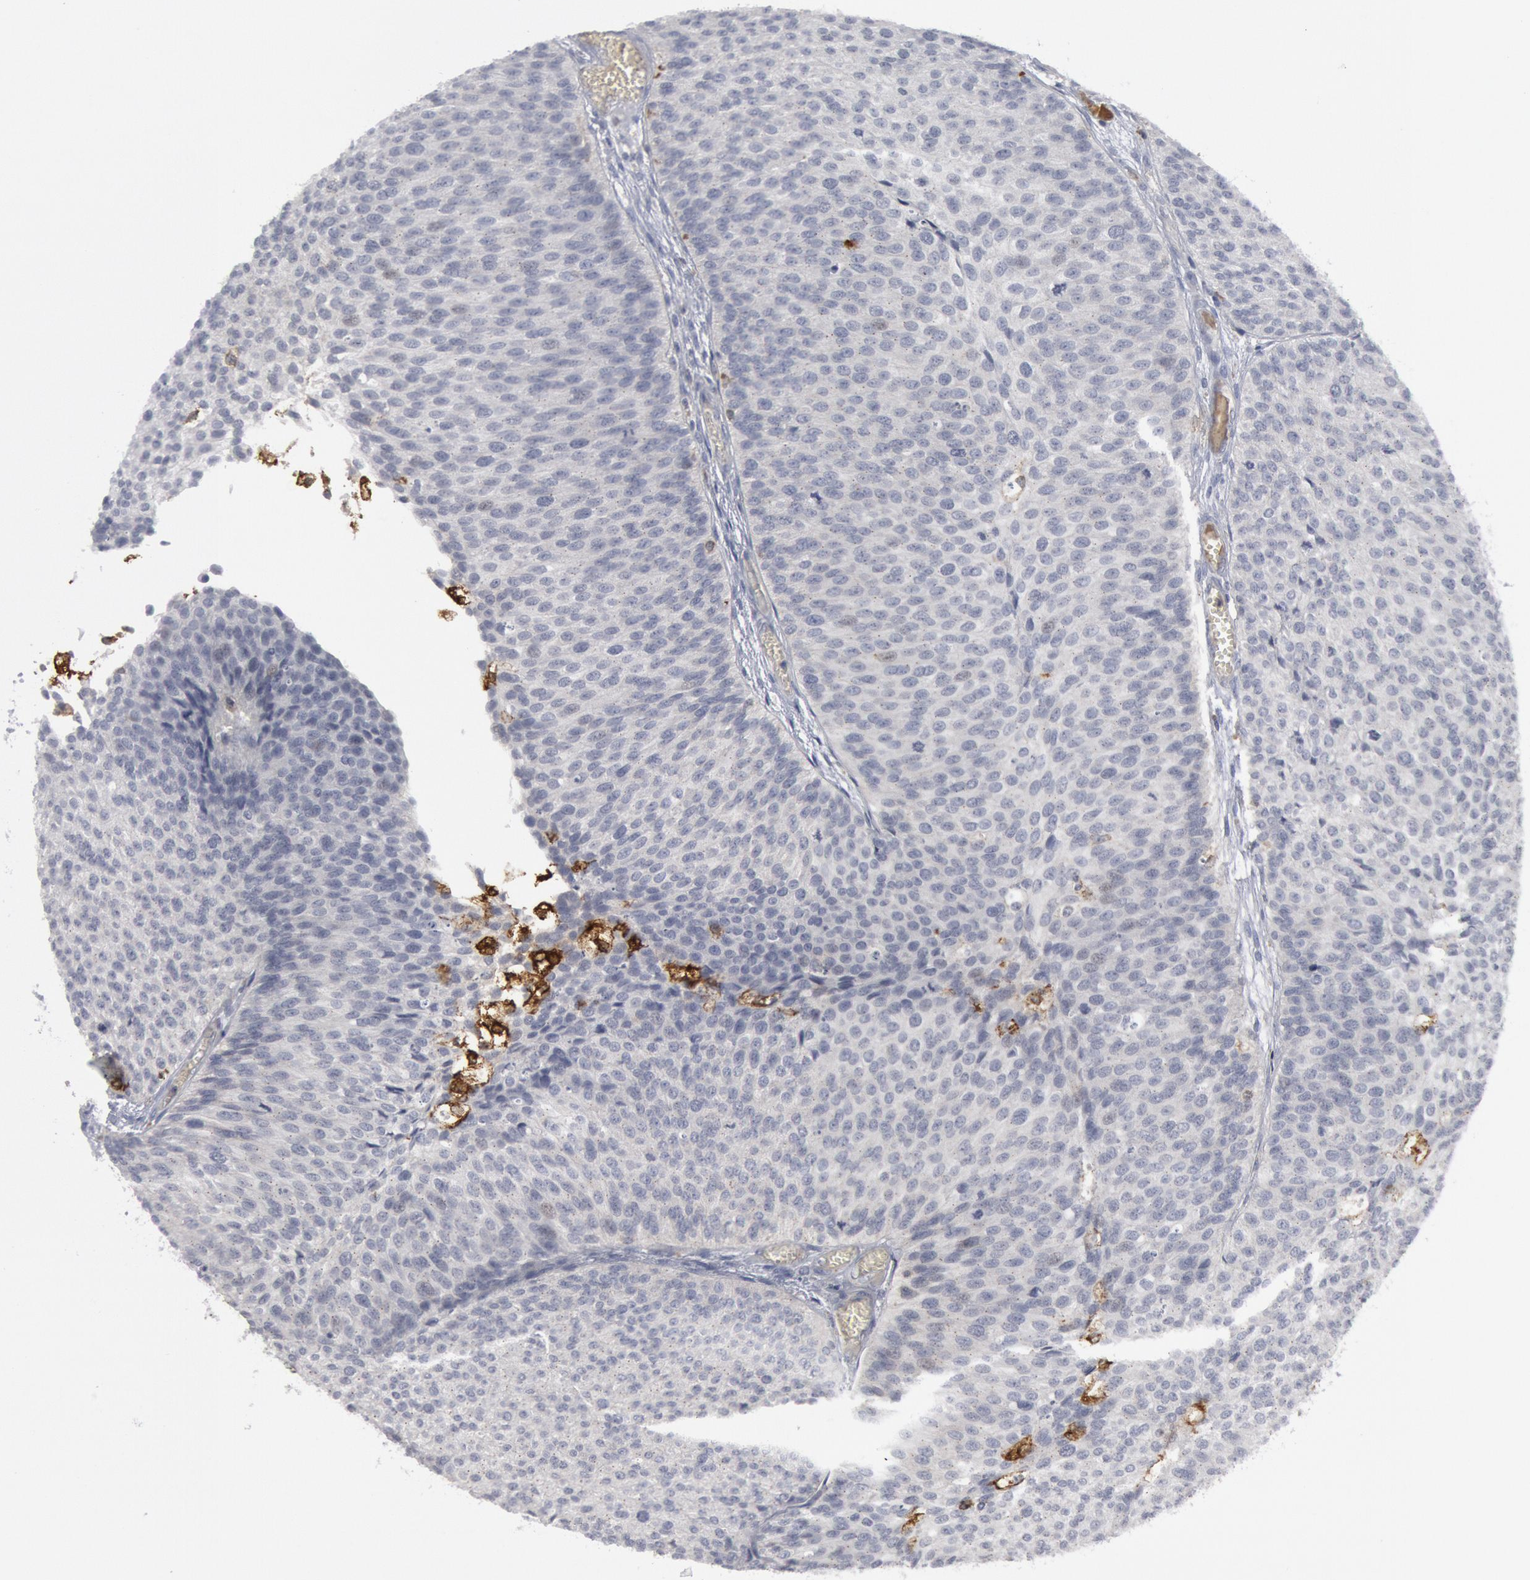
{"staining": {"intensity": "negative", "quantity": "none", "location": "none"}, "tissue": "urothelial cancer", "cell_type": "Tumor cells", "image_type": "cancer", "snomed": [{"axis": "morphology", "description": "Urothelial carcinoma, Low grade"}, {"axis": "topography", "description": "Urinary bladder"}], "caption": "Protein analysis of low-grade urothelial carcinoma displays no significant positivity in tumor cells.", "gene": "C1QC", "patient": {"sex": "male", "age": 84}}